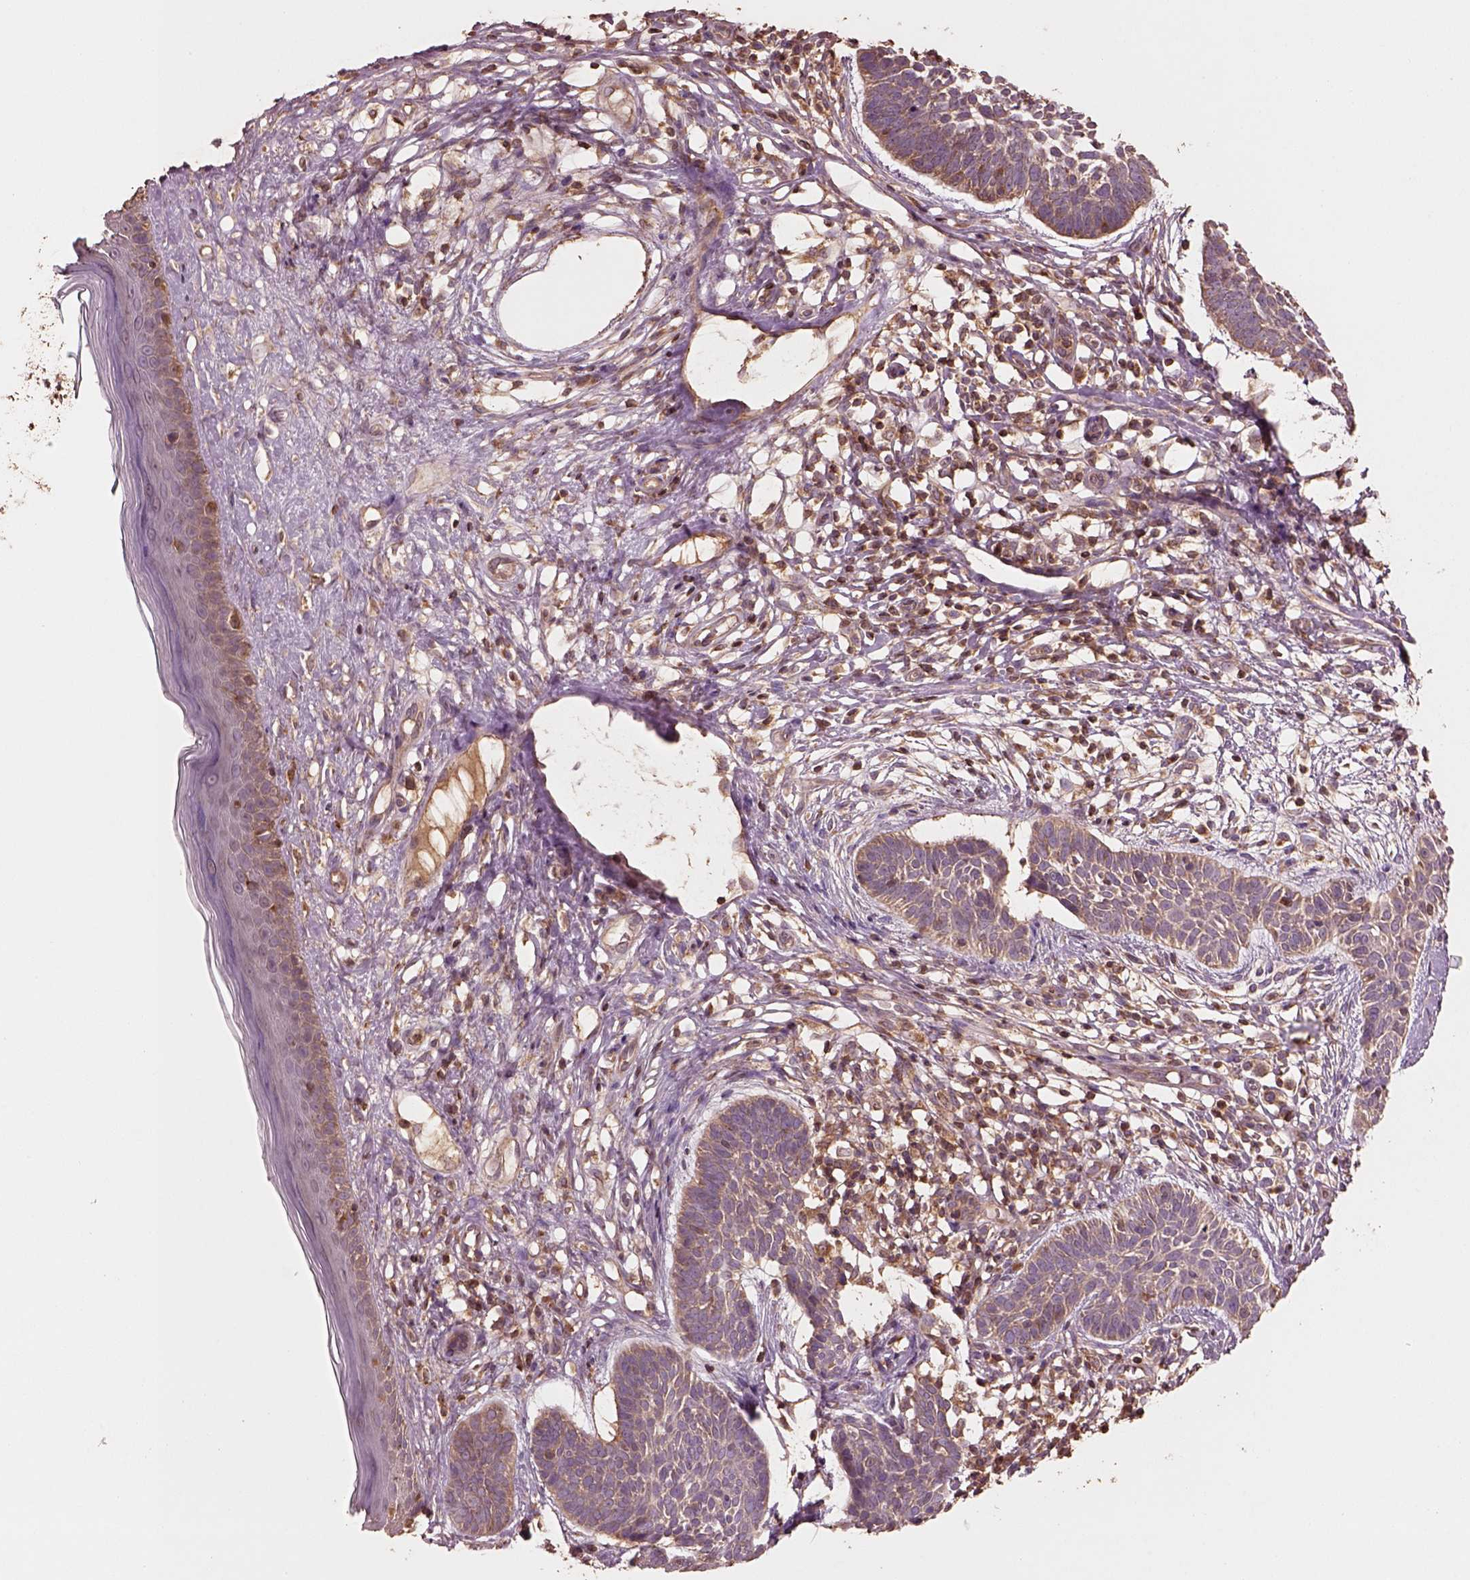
{"staining": {"intensity": "weak", "quantity": ">75%", "location": "cytoplasmic/membranous"}, "tissue": "skin cancer", "cell_type": "Tumor cells", "image_type": "cancer", "snomed": [{"axis": "morphology", "description": "Basal cell carcinoma"}, {"axis": "topography", "description": "Skin"}], "caption": "Protein expression analysis of skin cancer shows weak cytoplasmic/membranous positivity in approximately >75% of tumor cells.", "gene": "TRADD", "patient": {"sex": "male", "age": 85}}